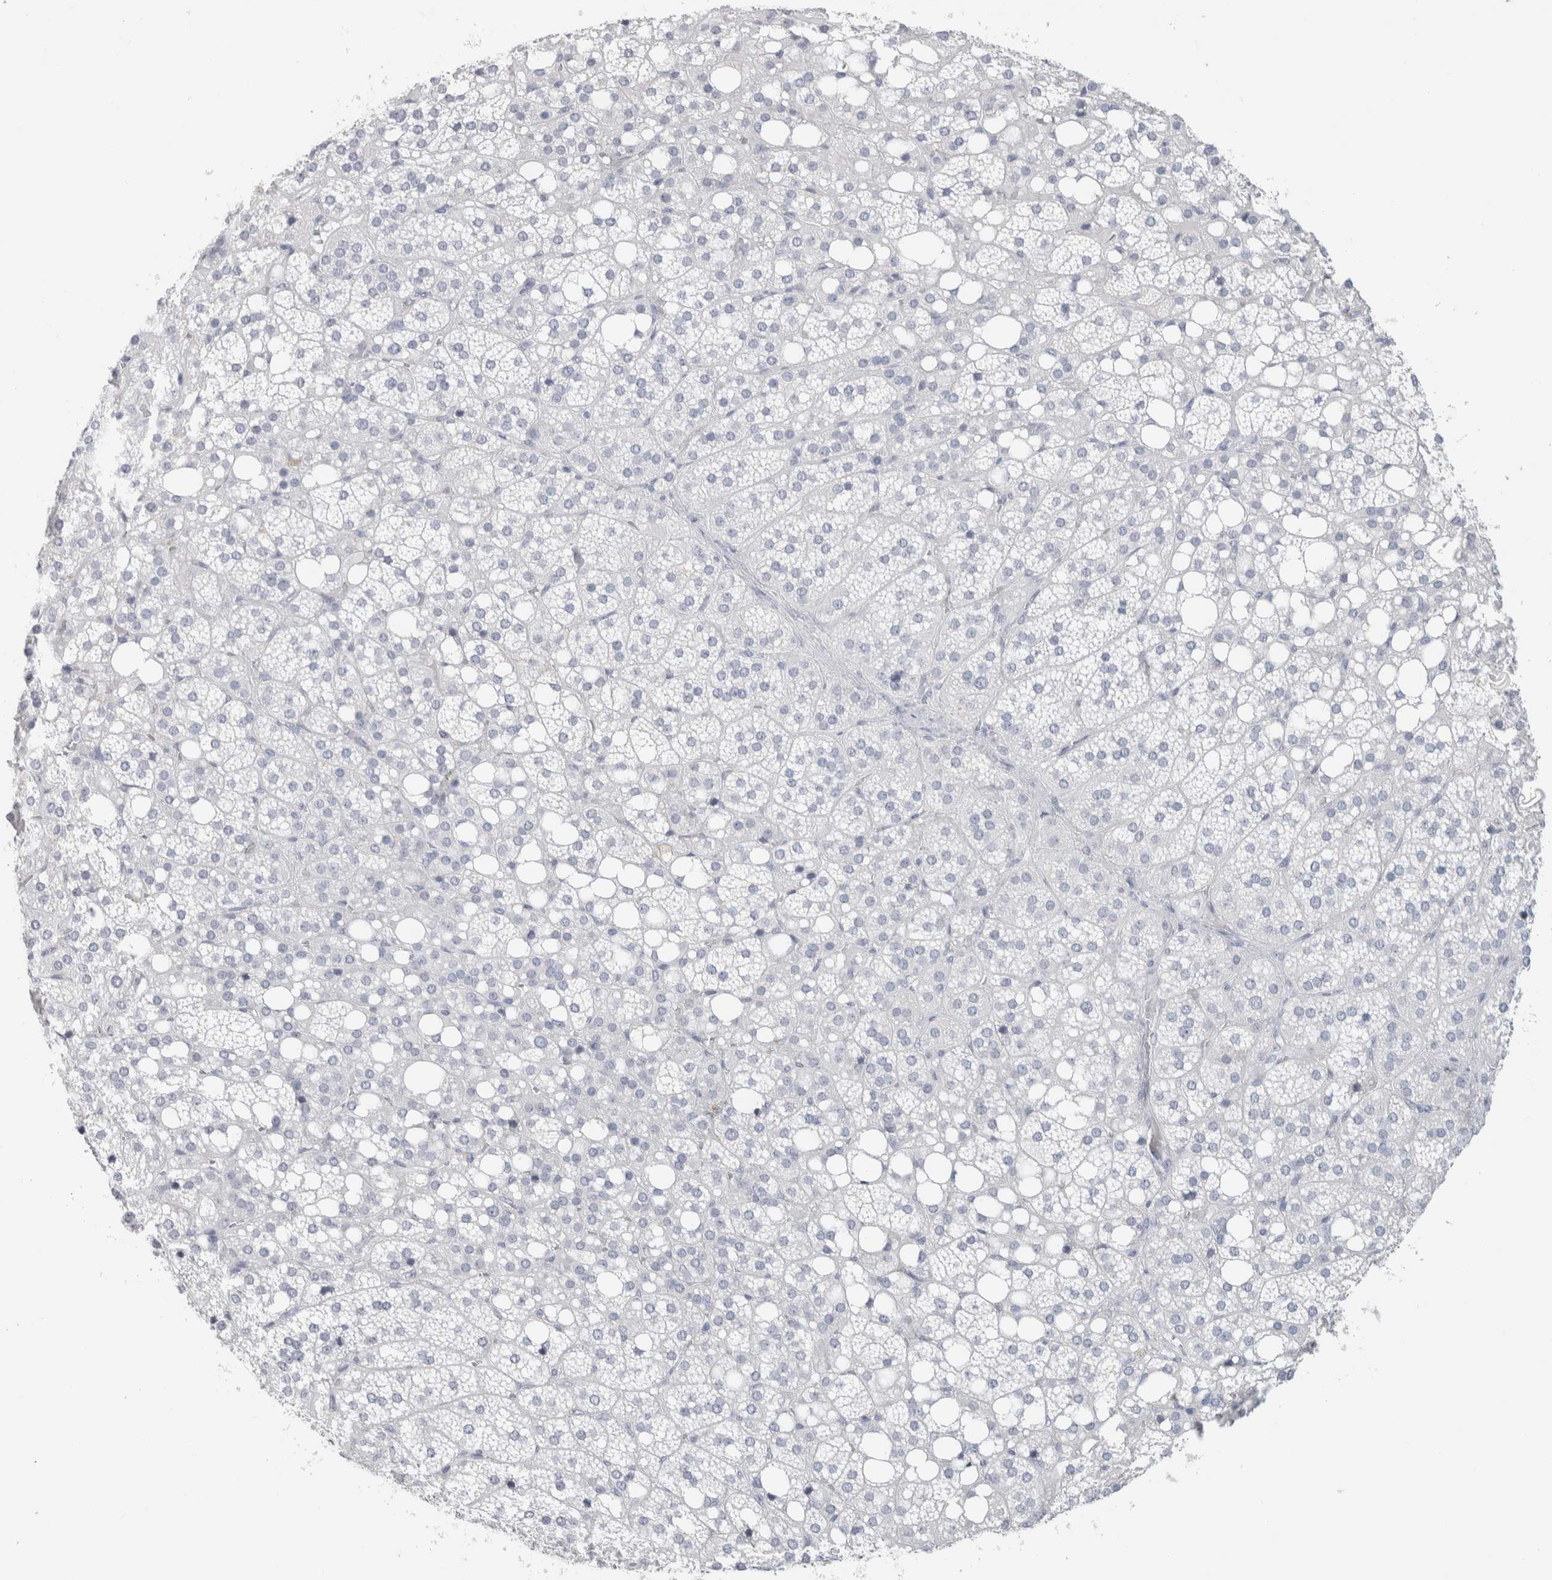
{"staining": {"intensity": "negative", "quantity": "none", "location": "none"}, "tissue": "adrenal gland", "cell_type": "Glandular cells", "image_type": "normal", "snomed": [{"axis": "morphology", "description": "Normal tissue, NOS"}, {"axis": "topography", "description": "Adrenal gland"}], "caption": "High power microscopy histopathology image of an IHC image of unremarkable adrenal gland, revealing no significant staining in glandular cells. The staining is performed using DAB (3,3'-diaminobenzidine) brown chromogen with nuclei counter-stained in using hematoxylin.", "gene": "SLC6A1", "patient": {"sex": "female", "age": 59}}